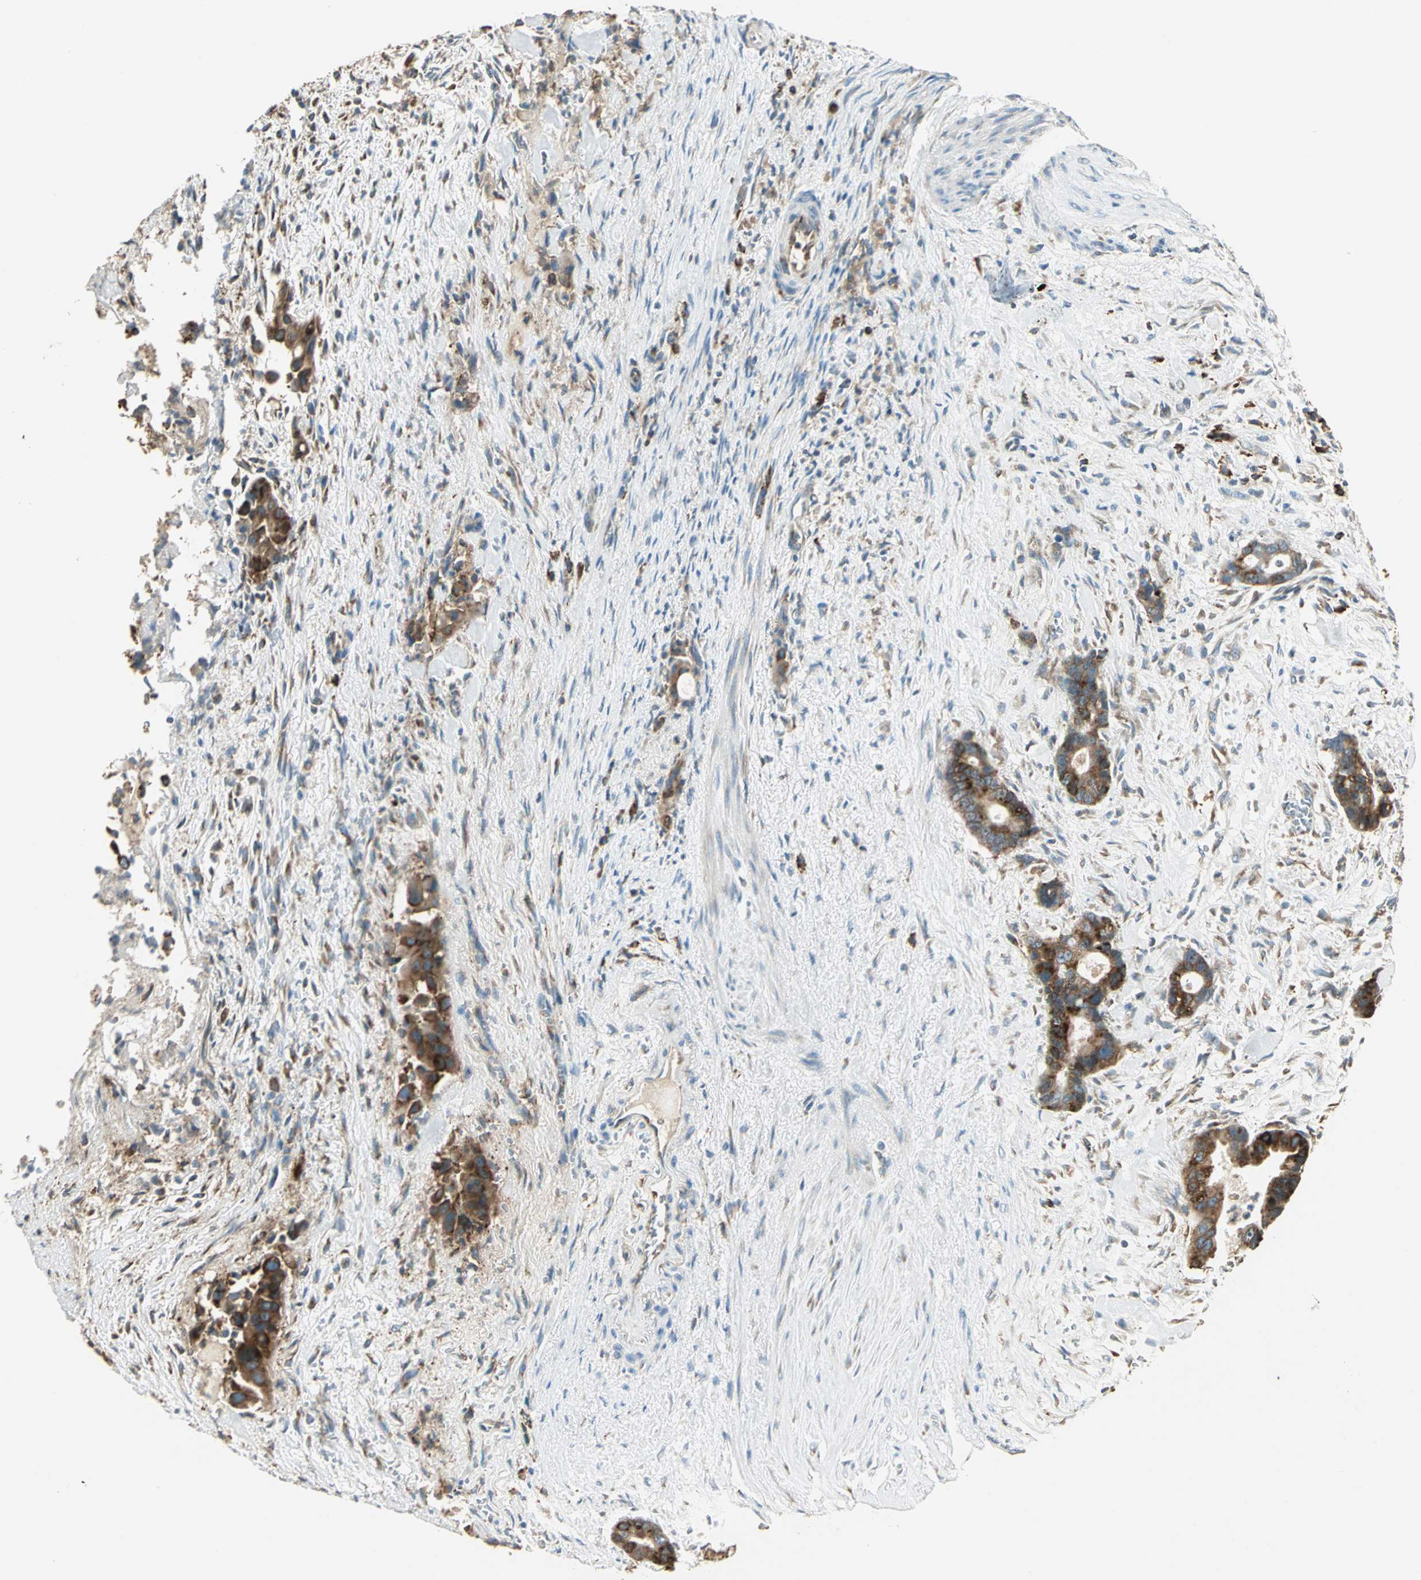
{"staining": {"intensity": "moderate", "quantity": ">75%", "location": "cytoplasmic/membranous"}, "tissue": "liver cancer", "cell_type": "Tumor cells", "image_type": "cancer", "snomed": [{"axis": "morphology", "description": "Cholangiocarcinoma"}, {"axis": "topography", "description": "Liver"}], "caption": "Protein expression analysis of human liver cancer (cholangiocarcinoma) reveals moderate cytoplasmic/membranous expression in about >75% of tumor cells.", "gene": "PDIA4", "patient": {"sex": "female", "age": 55}}